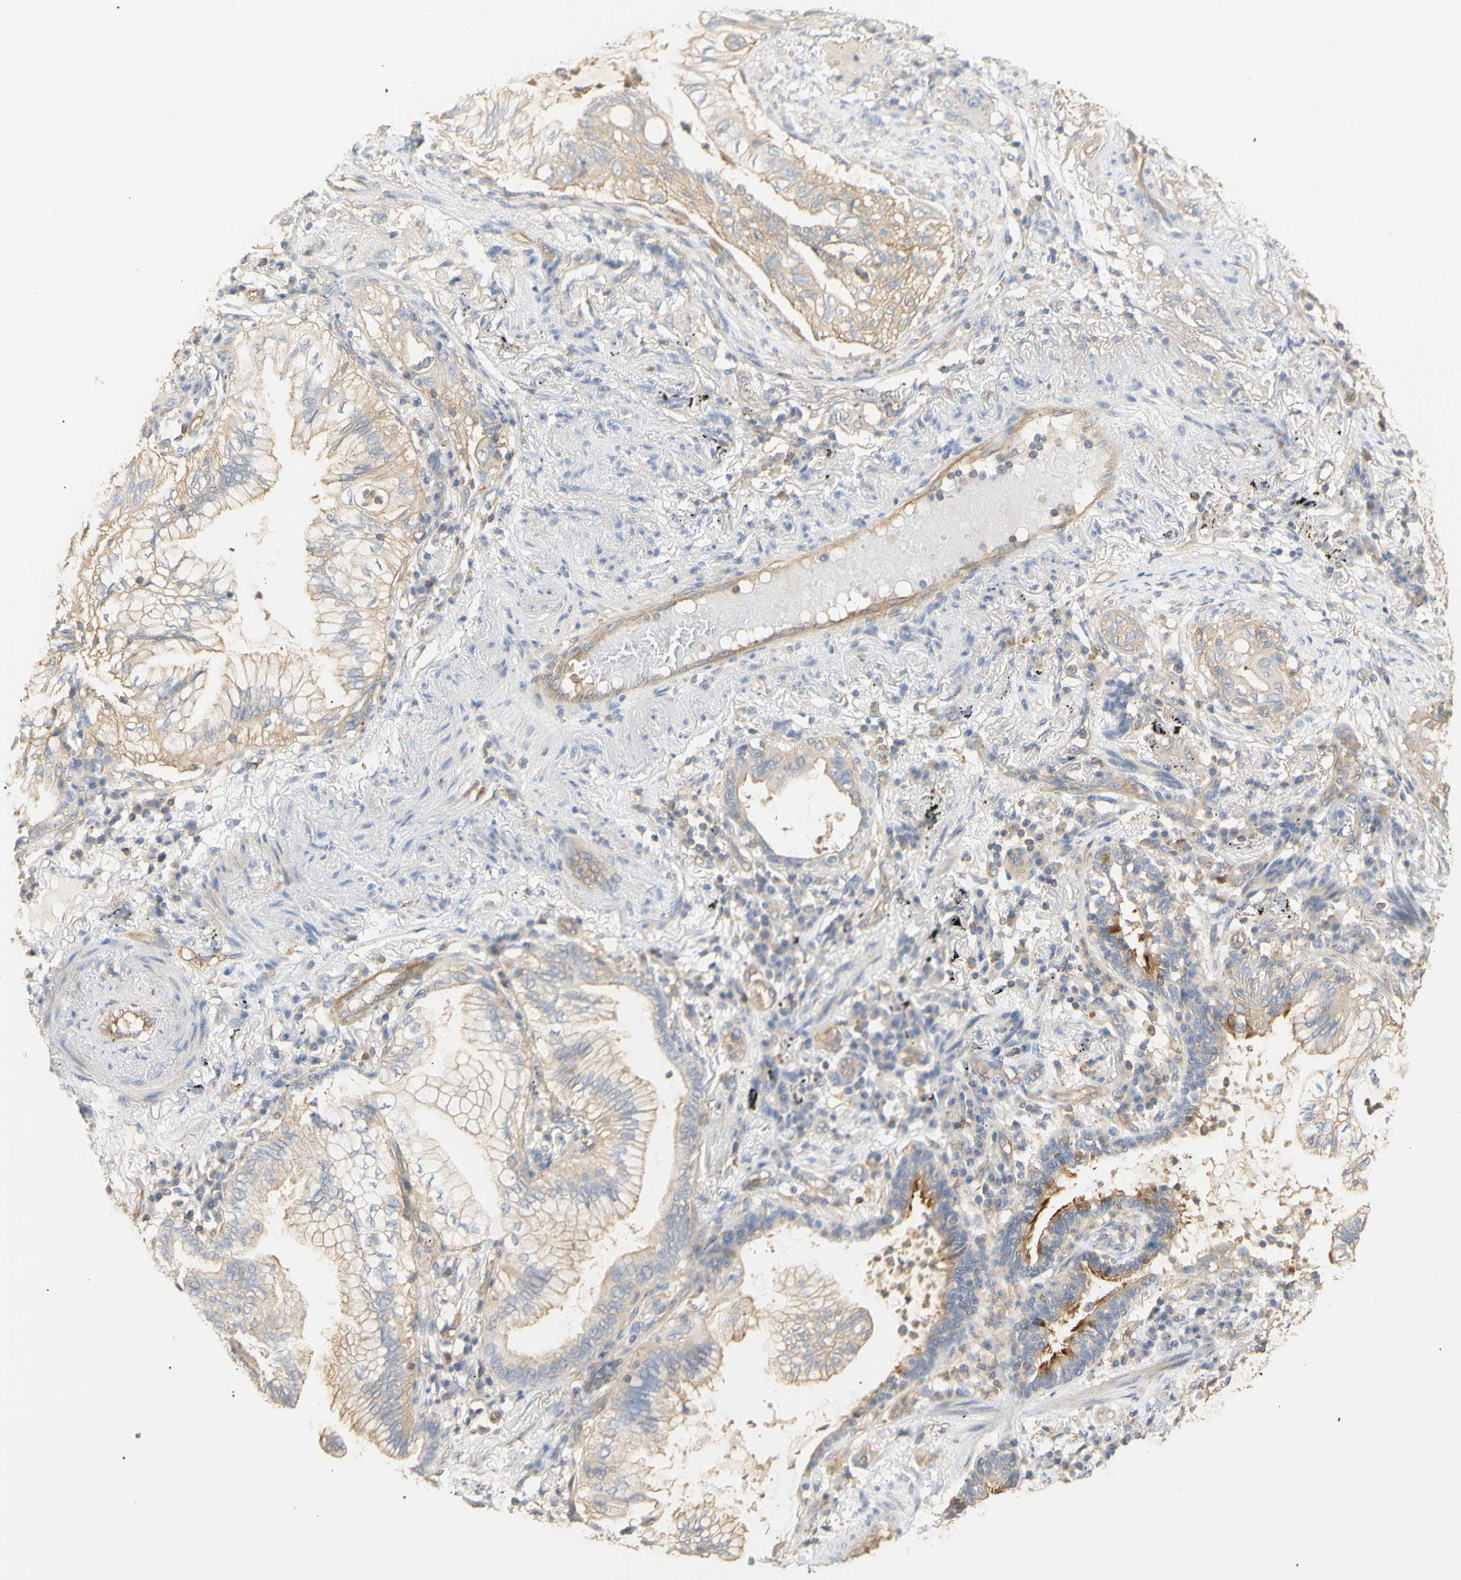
{"staining": {"intensity": "weak", "quantity": ">75%", "location": "cytoplasmic/membranous"}, "tissue": "lung cancer", "cell_type": "Tumor cells", "image_type": "cancer", "snomed": [{"axis": "morphology", "description": "Normal tissue, NOS"}, {"axis": "morphology", "description": "Adenocarcinoma, NOS"}, {"axis": "topography", "description": "Bronchus"}, {"axis": "topography", "description": "Lung"}], "caption": "The micrograph demonstrates immunohistochemical staining of lung adenocarcinoma. There is weak cytoplasmic/membranous positivity is appreciated in about >75% of tumor cells.", "gene": "KCNE4", "patient": {"sex": "female", "age": 70}}